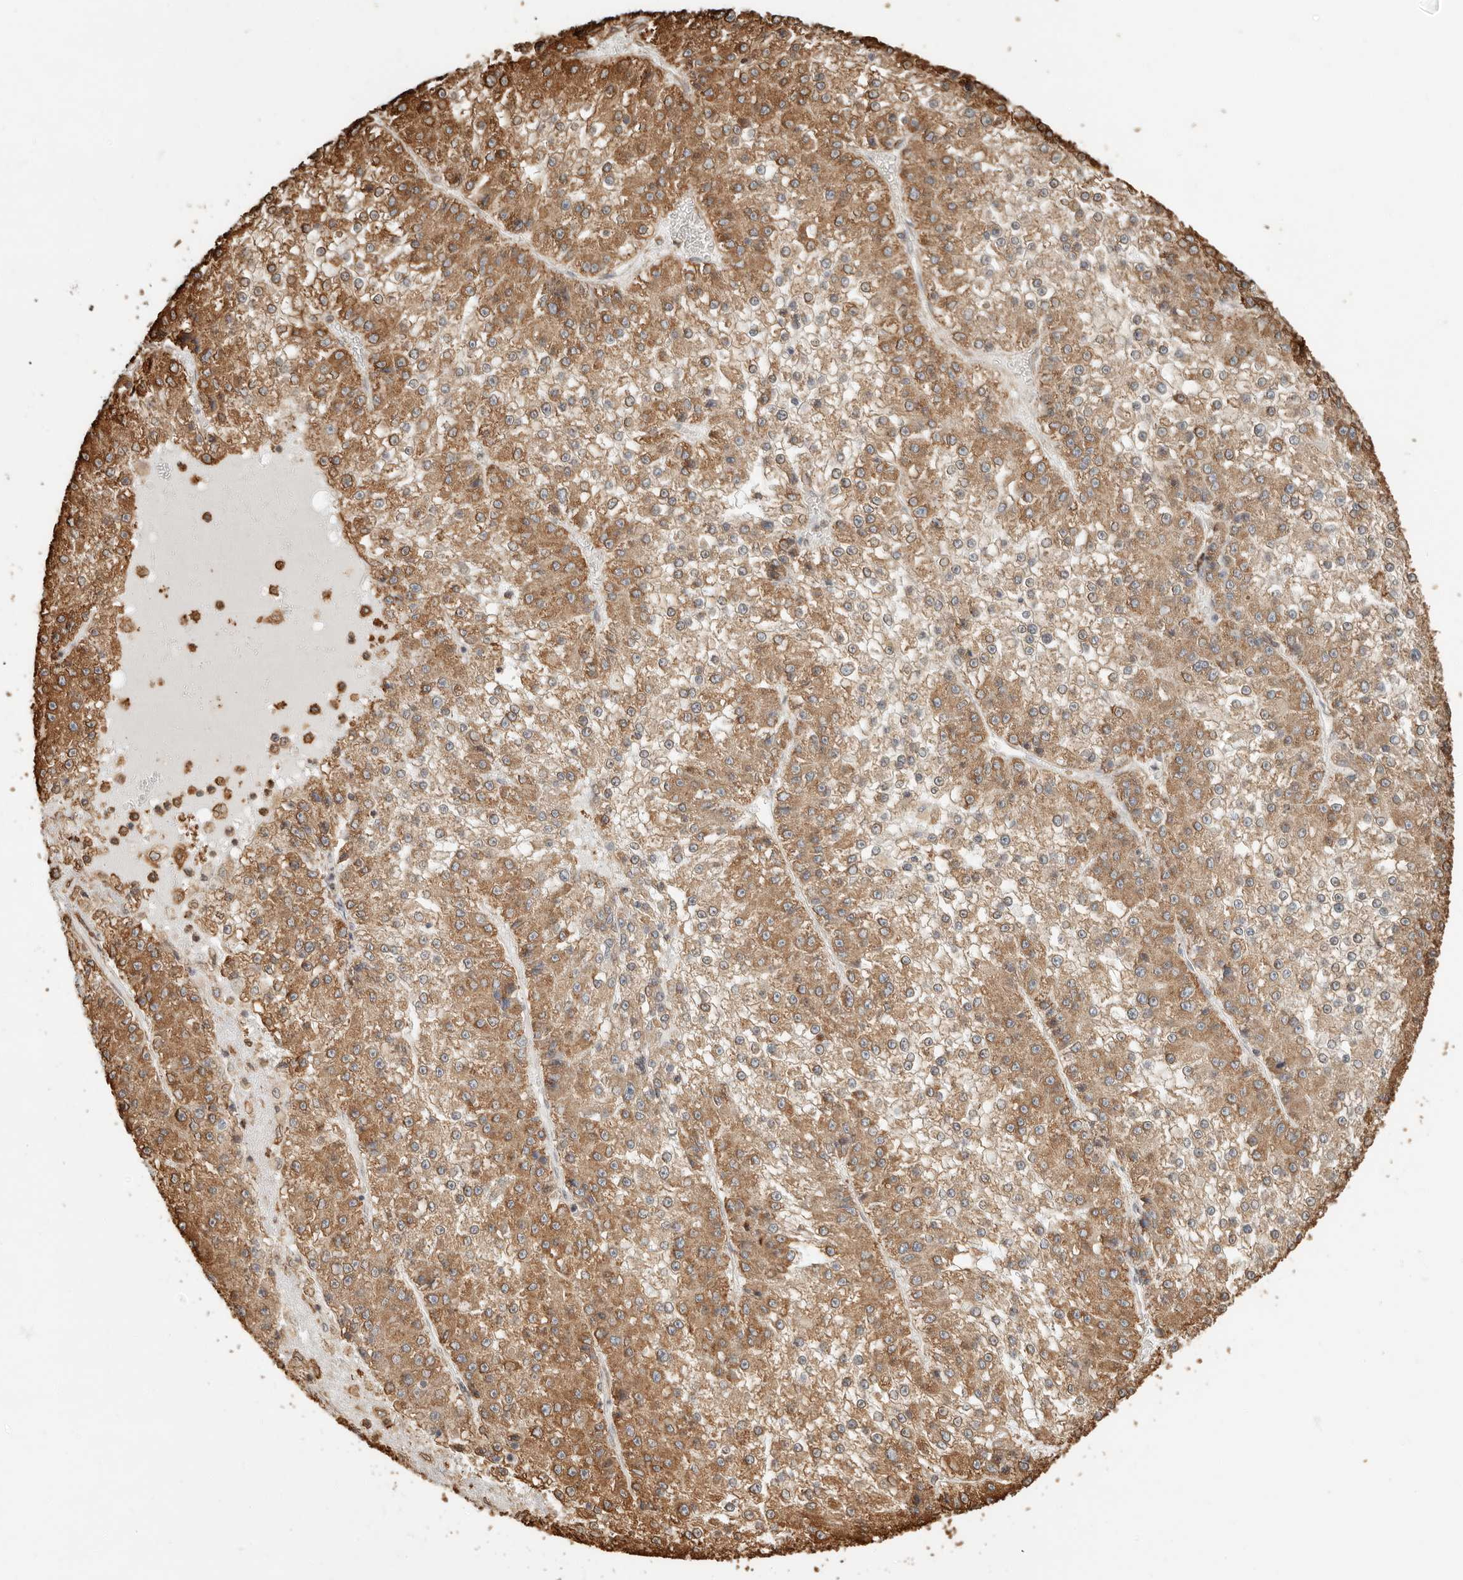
{"staining": {"intensity": "moderate", "quantity": ">75%", "location": "cytoplasmic/membranous"}, "tissue": "liver cancer", "cell_type": "Tumor cells", "image_type": "cancer", "snomed": [{"axis": "morphology", "description": "Carcinoma, Hepatocellular, NOS"}, {"axis": "topography", "description": "Liver"}], "caption": "A histopathology image of hepatocellular carcinoma (liver) stained for a protein exhibits moderate cytoplasmic/membranous brown staining in tumor cells. (Stains: DAB in brown, nuclei in blue, Microscopy: brightfield microscopy at high magnification).", "gene": "ARHGEF10L", "patient": {"sex": "female", "age": 73}}